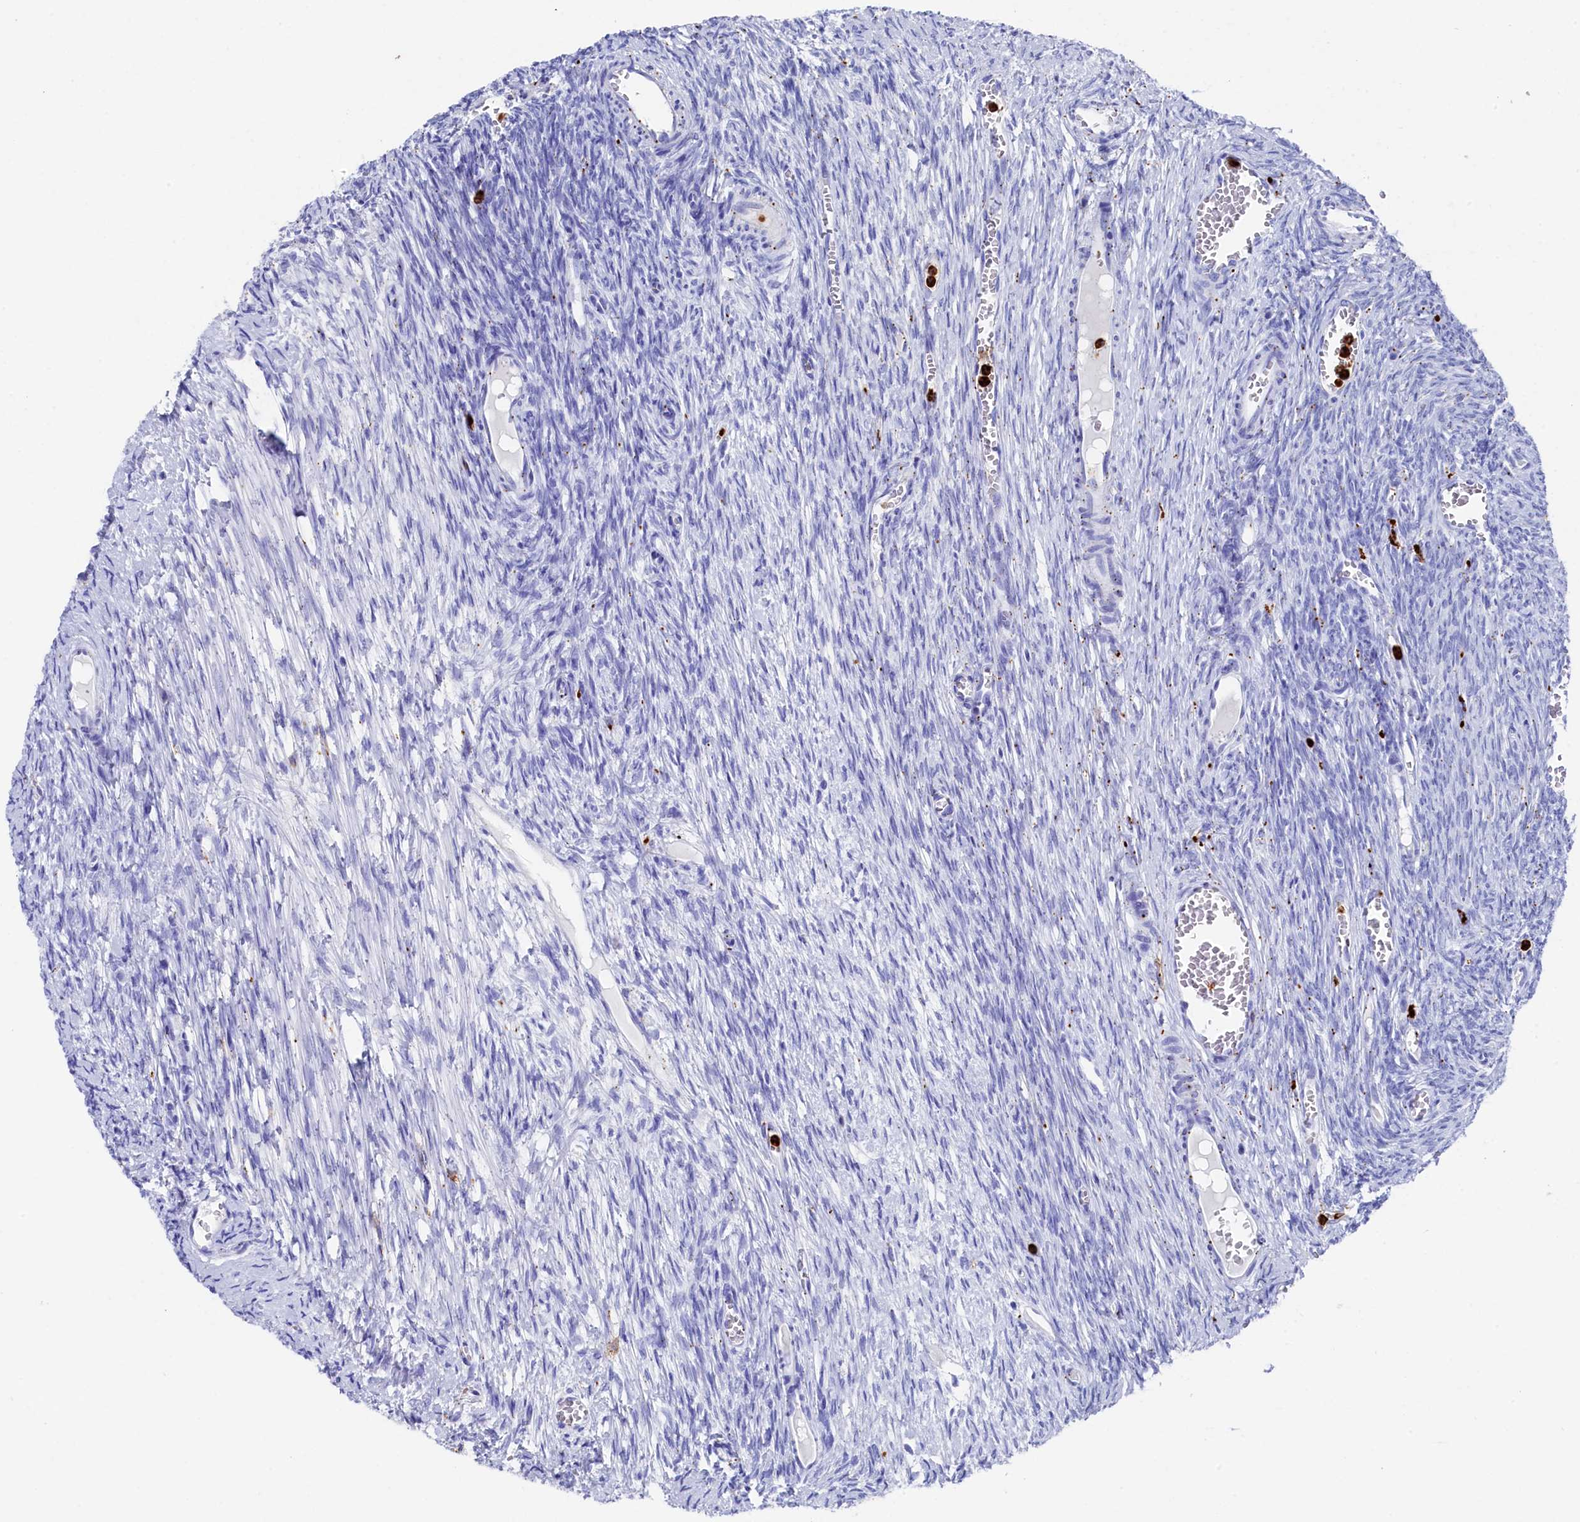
{"staining": {"intensity": "weak", "quantity": "<25%", "location": "cytoplasmic/membranous"}, "tissue": "ovary", "cell_type": "Follicle cells", "image_type": "normal", "snomed": [{"axis": "morphology", "description": "Normal tissue, NOS"}, {"axis": "topography", "description": "Ovary"}], "caption": "This is a micrograph of IHC staining of benign ovary, which shows no expression in follicle cells.", "gene": "PLAC8", "patient": {"sex": "female", "age": 44}}